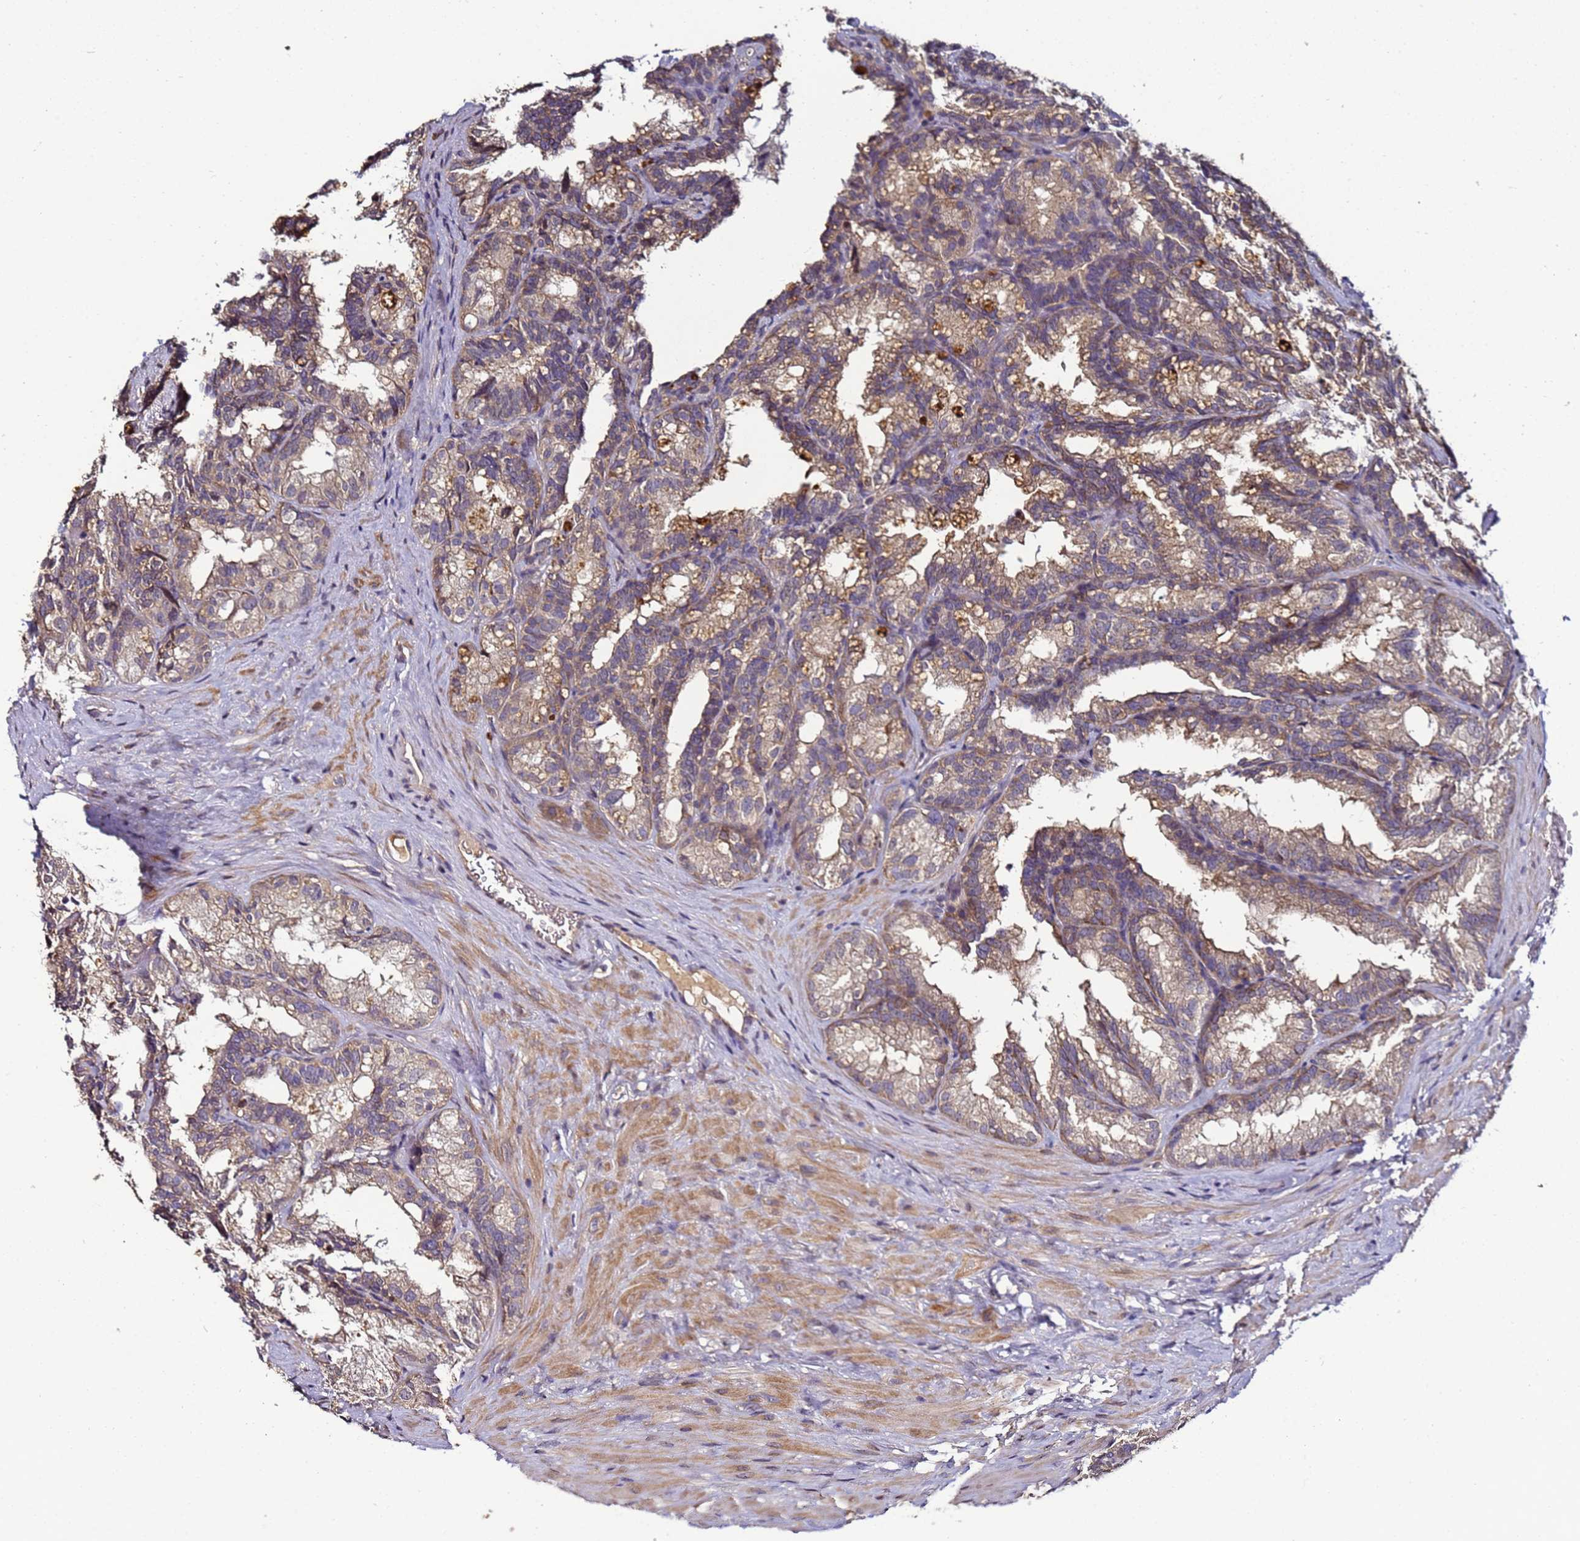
{"staining": {"intensity": "moderate", "quantity": ">75%", "location": "cytoplasmic/membranous"}, "tissue": "seminal vesicle", "cell_type": "Glandular cells", "image_type": "normal", "snomed": [{"axis": "morphology", "description": "Normal tissue, NOS"}, {"axis": "topography", "description": "Seminal veicle"}], "caption": "Protein expression analysis of normal human seminal vesicle reveals moderate cytoplasmic/membranous staining in about >75% of glandular cells. The staining was performed using DAB (3,3'-diaminobenzidine) to visualize the protein expression in brown, while the nuclei were stained in blue with hematoxylin (Magnification: 20x).", "gene": "ANKRD17", "patient": {"sex": "male", "age": 60}}